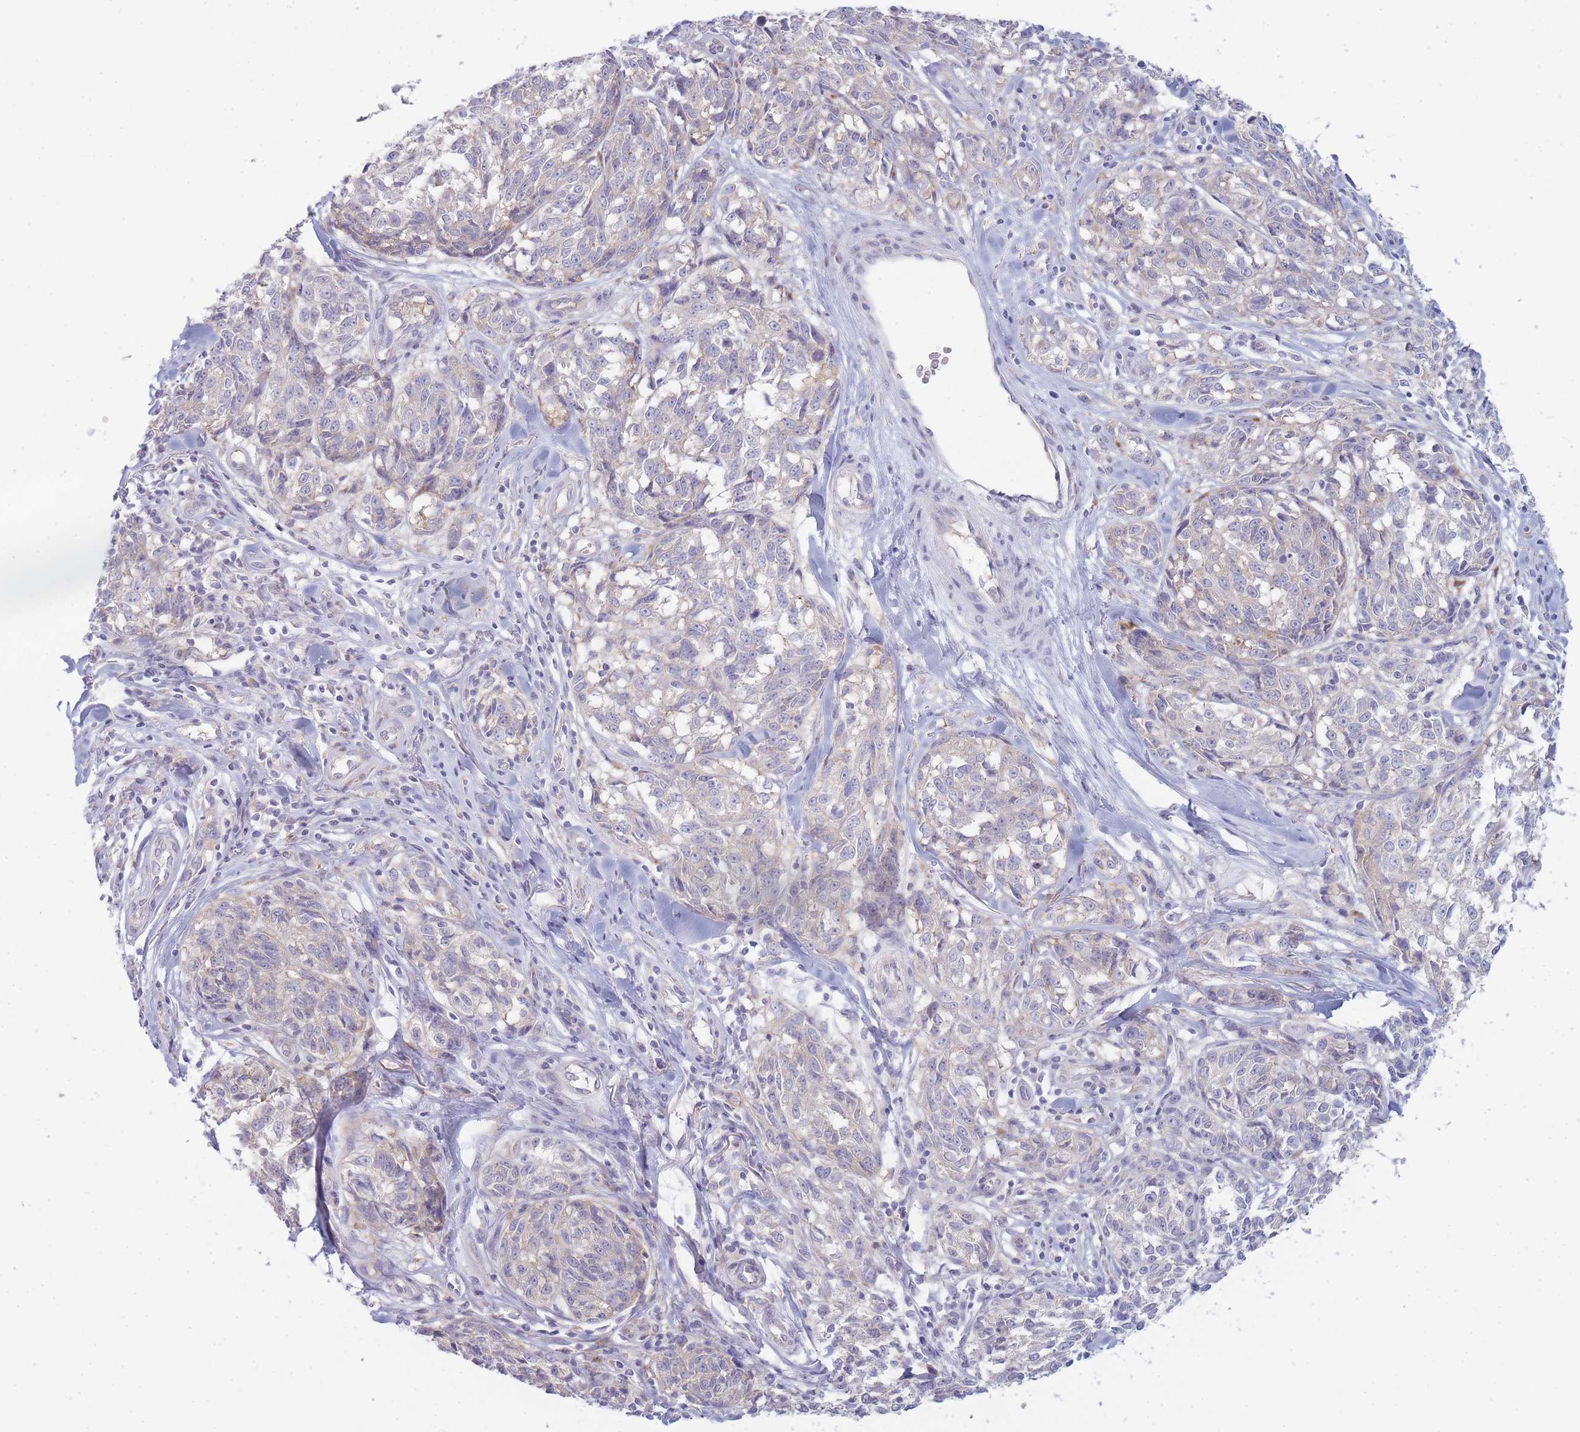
{"staining": {"intensity": "negative", "quantity": "none", "location": "none"}, "tissue": "melanoma", "cell_type": "Tumor cells", "image_type": "cancer", "snomed": [{"axis": "morphology", "description": "Normal tissue, NOS"}, {"axis": "morphology", "description": "Malignant melanoma, NOS"}, {"axis": "topography", "description": "Skin"}], "caption": "An IHC image of malignant melanoma is shown. There is no staining in tumor cells of malignant melanoma.", "gene": "OR5L2", "patient": {"sex": "female", "age": 64}}